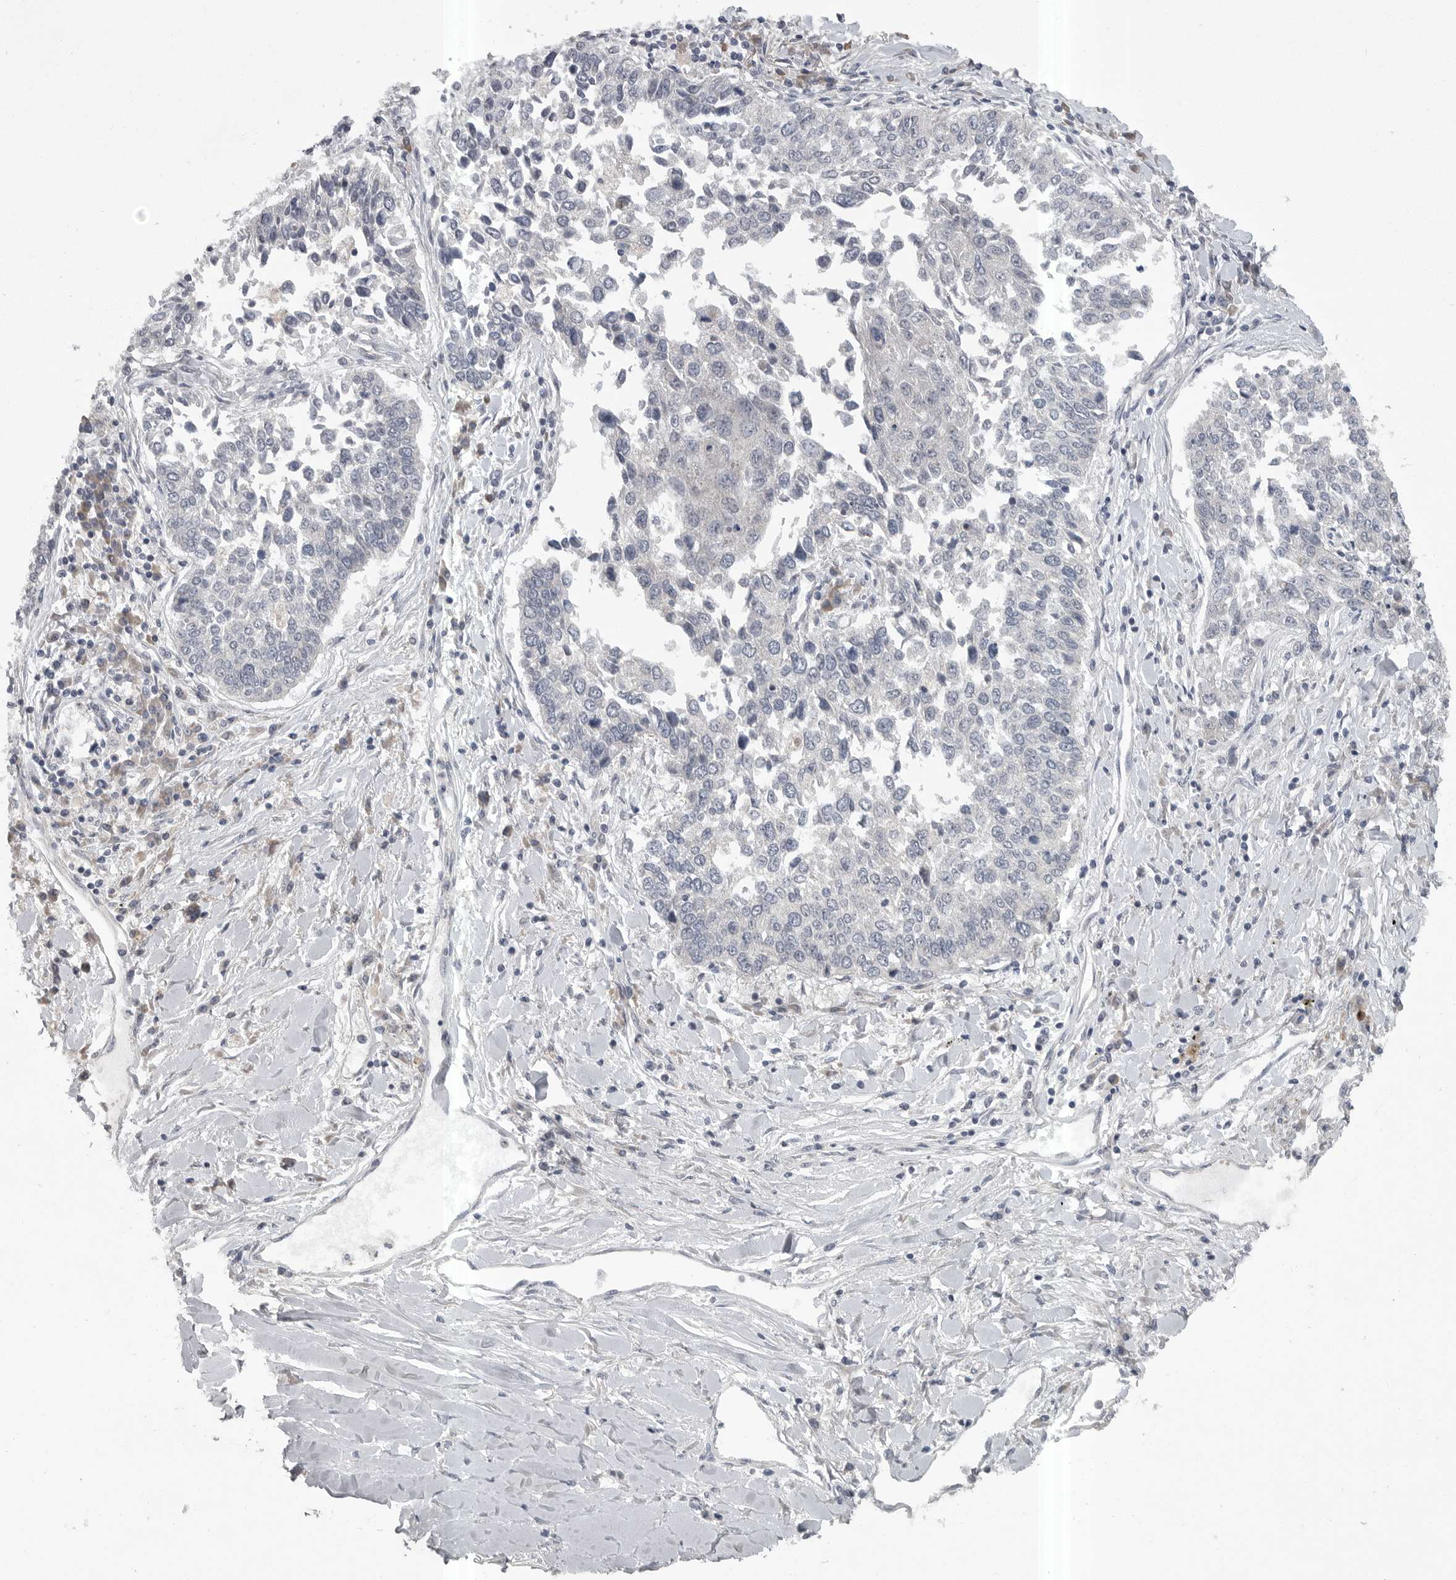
{"staining": {"intensity": "negative", "quantity": "none", "location": "none"}, "tissue": "lung cancer", "cell_type": "Tumor cells", "image_type": "cancer", "snomed": [{"axis": "morphology", "description": "Normal tissue, NOS"}, {"axis": "morphology", "description": "Squamous cell carcinoma, NOS"}, {"axis": "topography", "description": "Cartilage tissue"}, {"axis": "topography", "description": "Bronchus"}, {"axis": "topography", "description": "Lung"}, {"axis": "topography", "description": "Peripheral nerve tissue"}], "caption": "A high-resolution micrograph shows IHC staining of squamous cell carcinoma (lung), which reveals no significant expression in tumor cells. (DAB immunohistochemistry with hematoxylin counter stain).", "gene": "PHF13", "patient": {"sex": "female", "age": 49}}